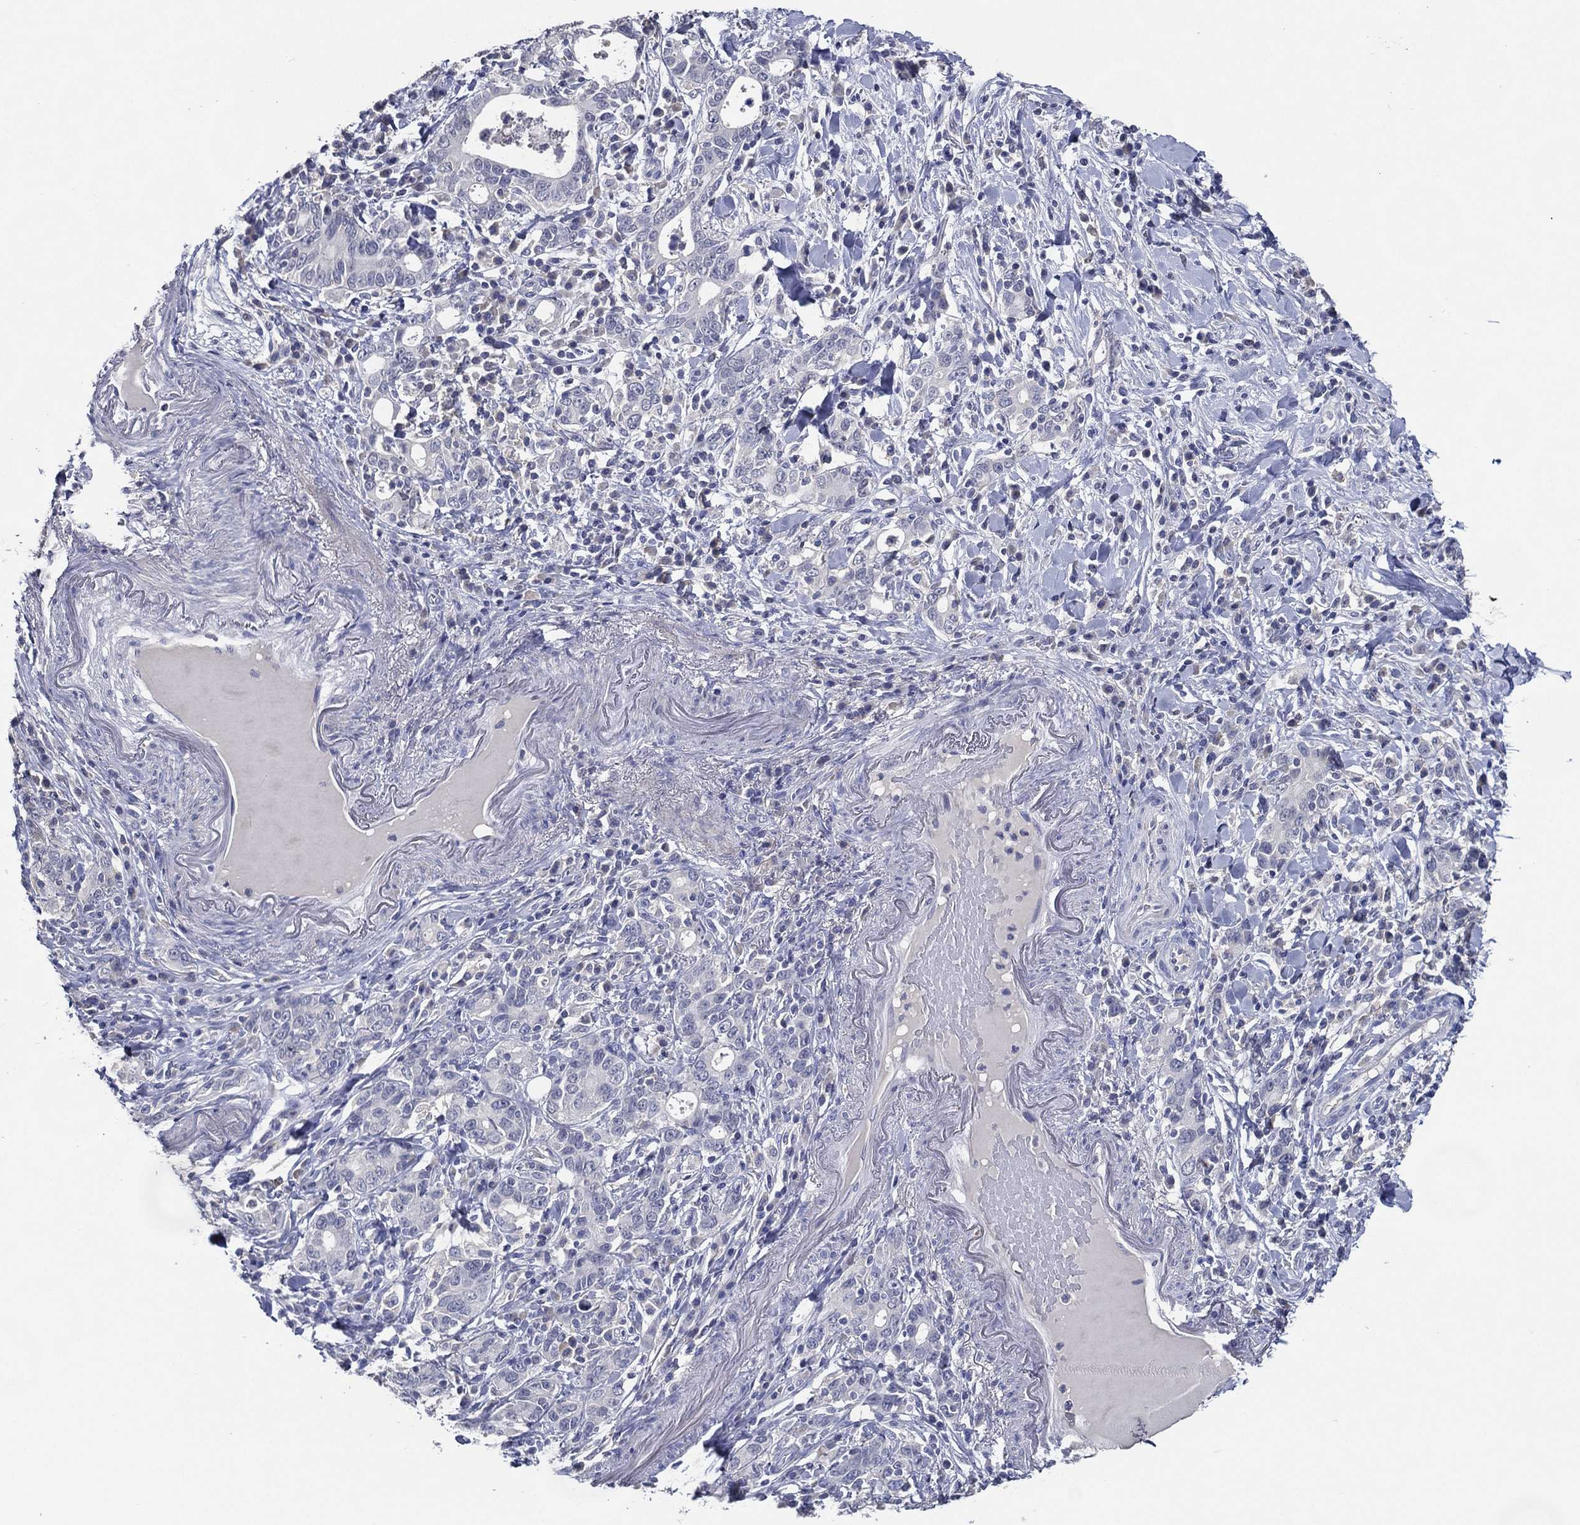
{"staining": {"intensity": "negative", "quantity": "none", "location": "none"}, "tissue": "stomach cancer", "cell_type": "Tumor cells", "image_type": "cancer", "snomed": [{"axis": "morphology", "description": "Adenocarcinoma, NOS"}, {"axis": "topography", "description": "Stomach"}], "caption": "An immunohistochemistry (IHC) image of stomach cancer (adenocarcinoma) is shown. There is no staining in tumor cells of stomach cancer (adenocarcinoma).", "gene": "TFAP2A", "patient": {"sex": "male", "age": 79}}